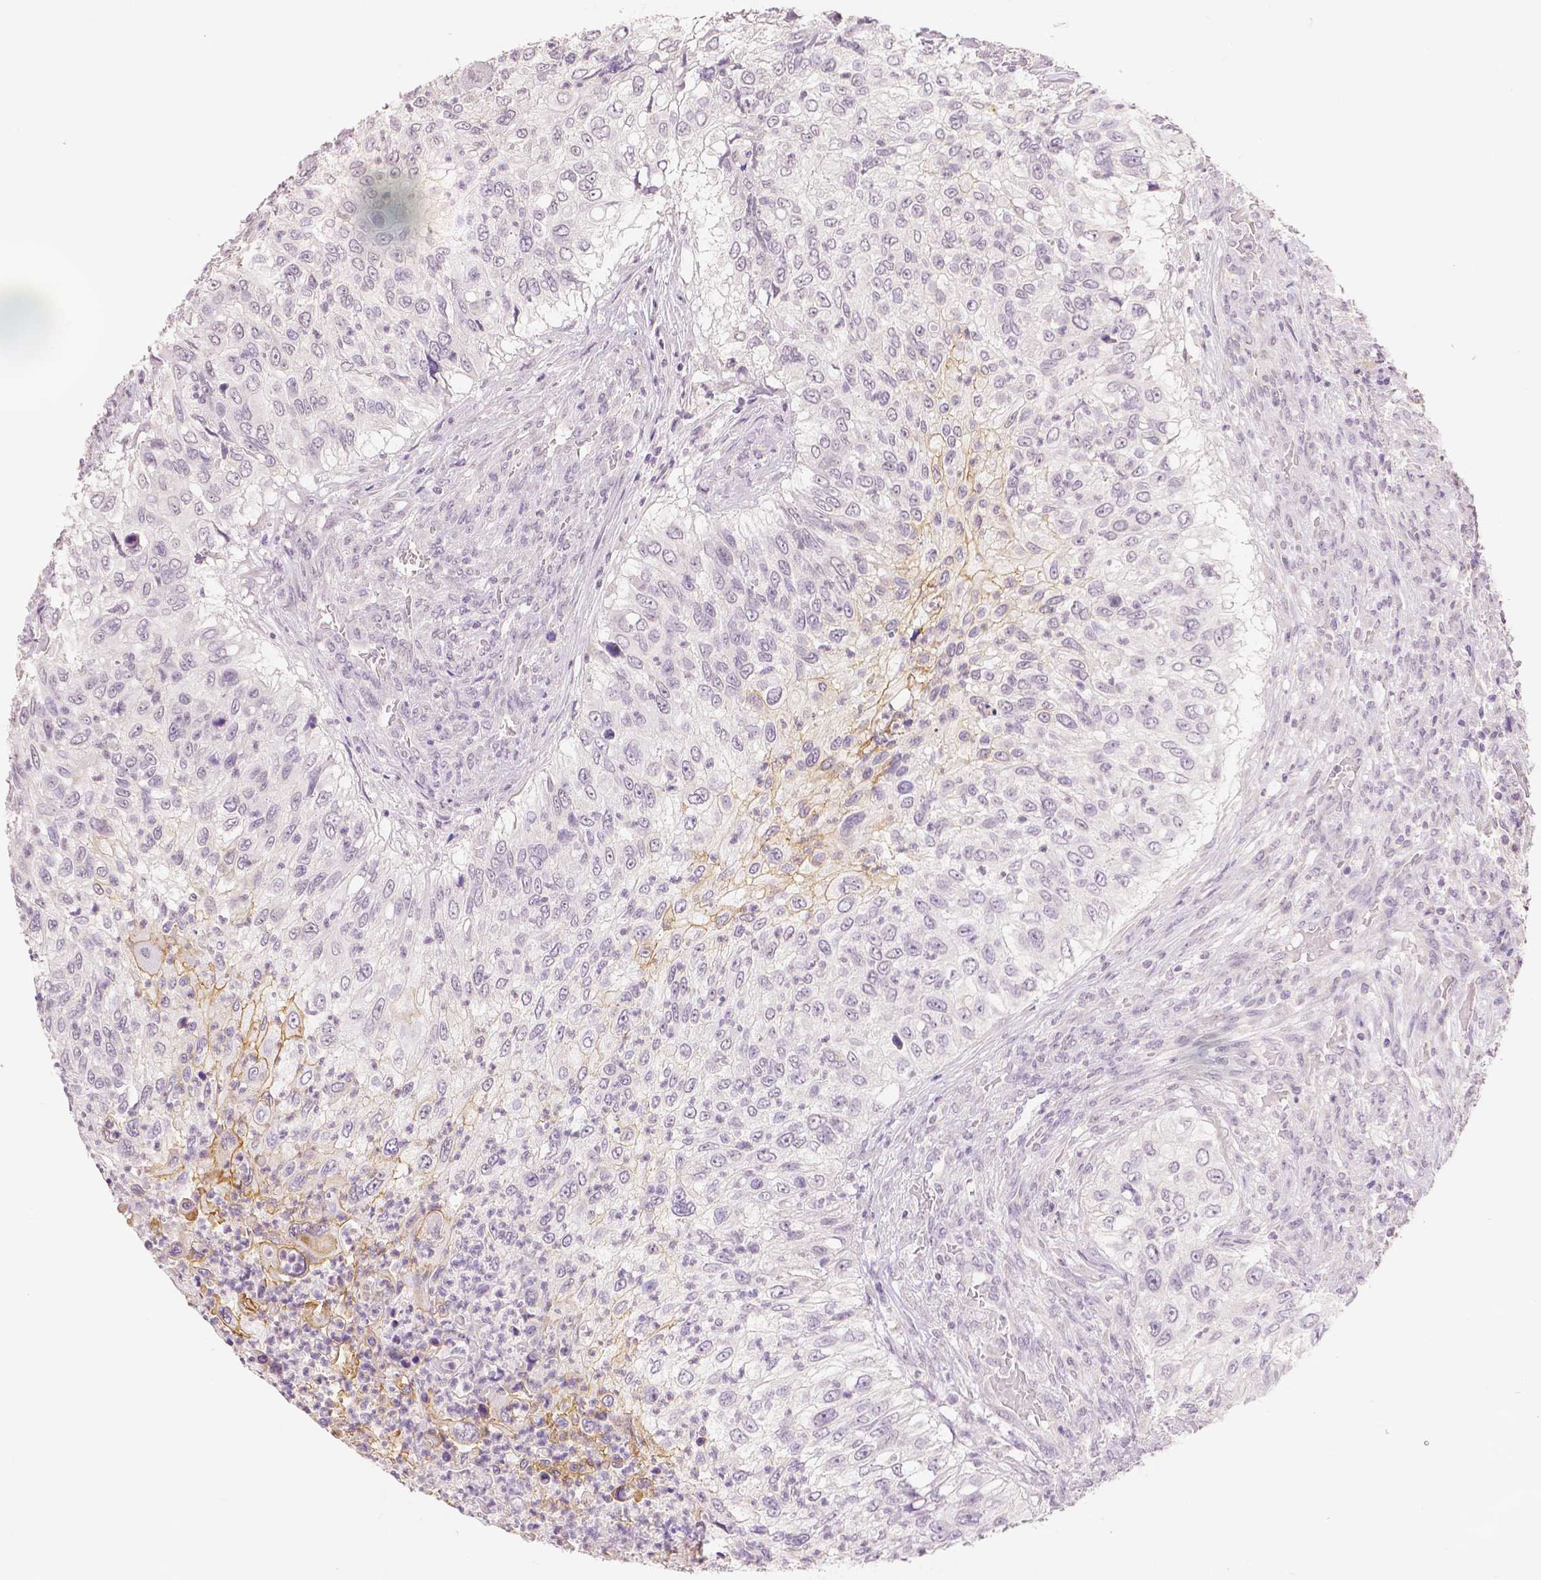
{"staining": {"intensity": "moderate", "quantity": "<25%", "location": "cytoplasmic/membranous"}, "tissue": "urothelial cancer", "cell_type": "Tumor cells", "image_type": "cancer", "snomed": [{"axis": "morphology", "description": "Urothelial carcinoma, High grade"}, {"axis": "topography", "description": "Urinary bladder"}], "caption": "This micrograph reveals high-grade urothelial carcinoma stained with immunohistochemistry to label a protein in brown. The cytoplasmic/membranous of tumor cells show moderate positivity for the protein. Nuclei are counter-stained blue.", "gene": "TGM1", "patient": {"sex": "female", "age": 60}}